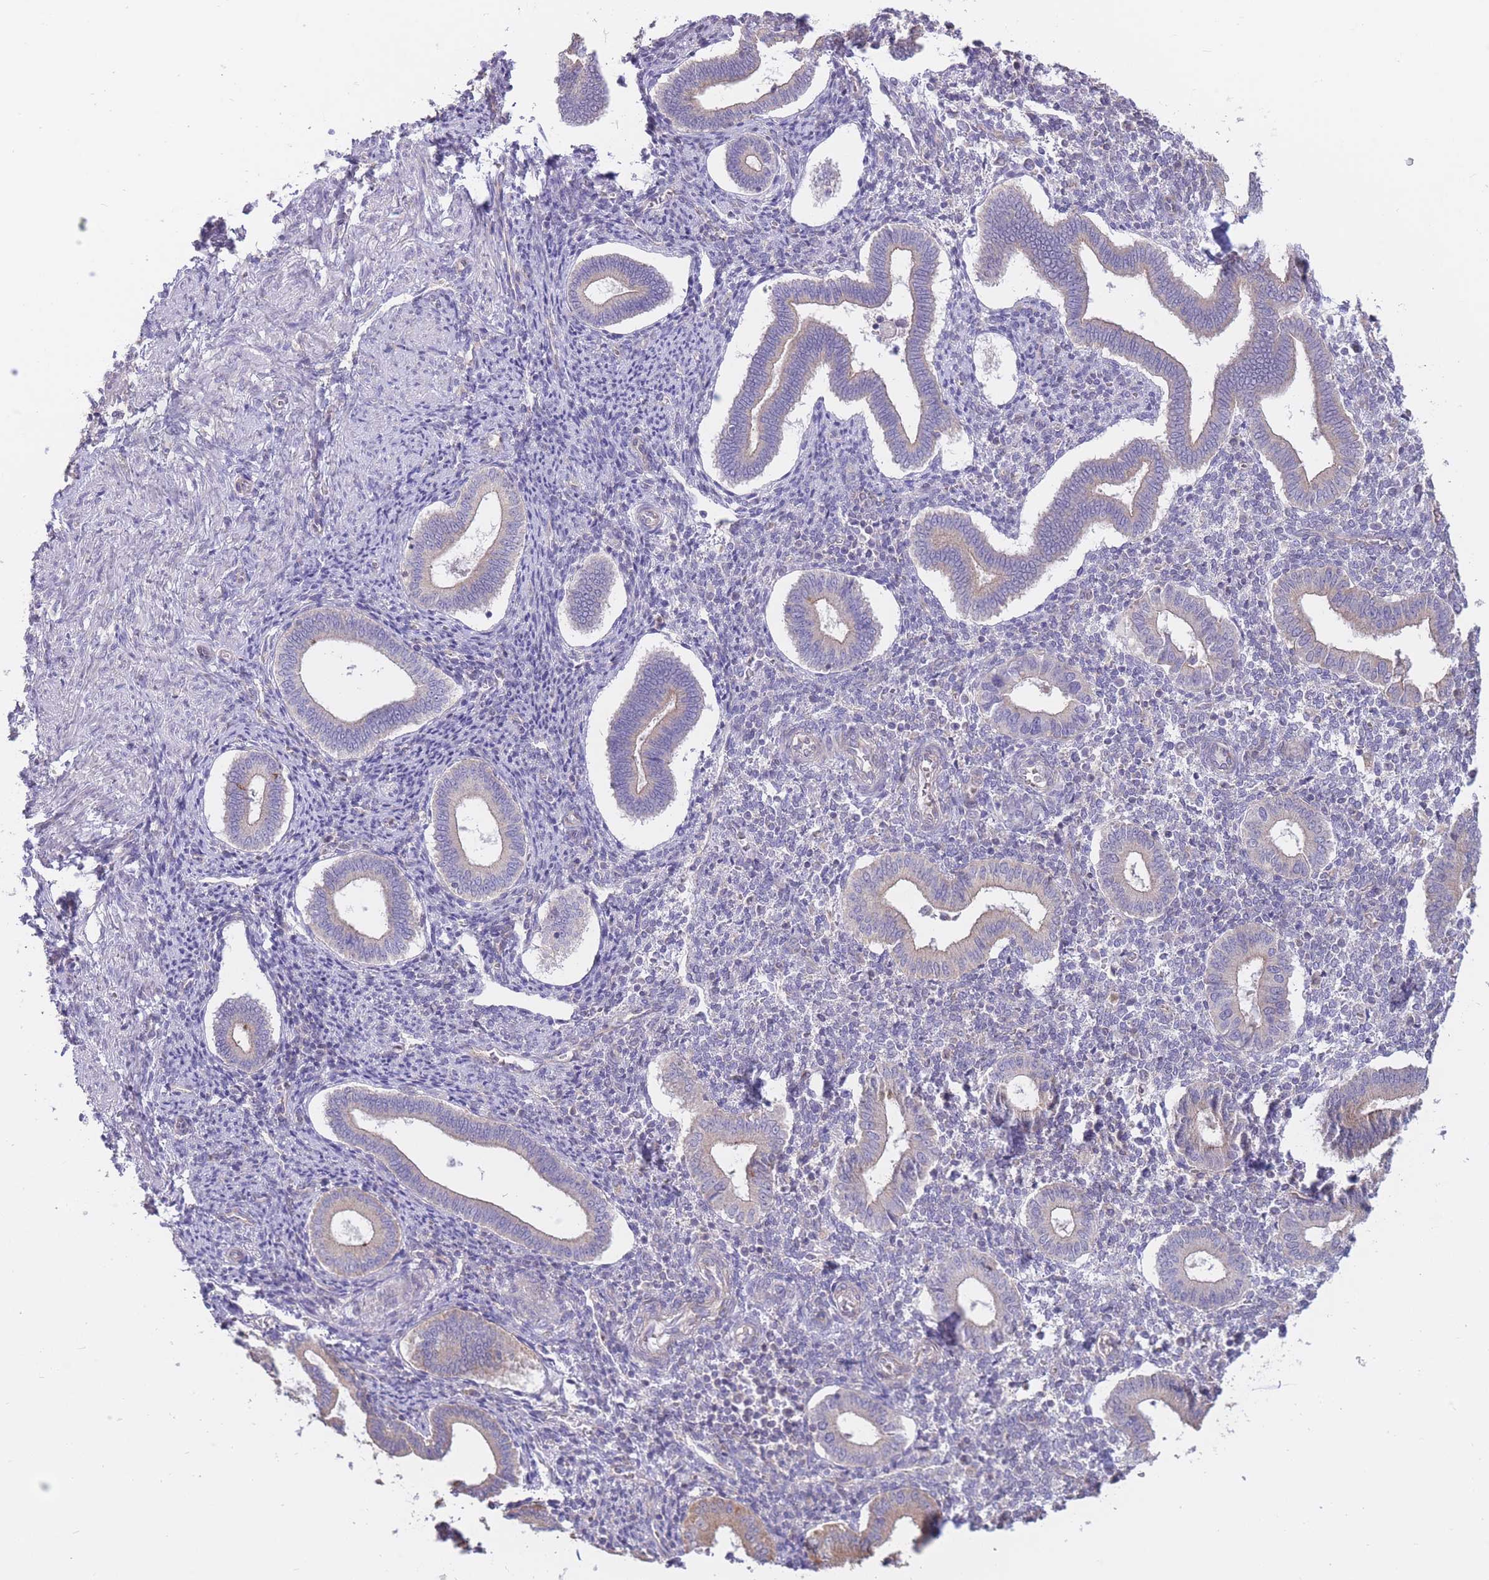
{"staining": {"intensity": "negative", "quantity": "none", "location": "none"}, "tissue": "endometrium", "cell_type": "Cells in endometrial stroma", "image_type": "normal", "snomed": [{"axis": "morphology", "description": "Normal tissue, NOS"}, {"axis": "topography", "description": "Endometrium"}], "caption": "Protein analysis of benign endometrium reveals no significant expression in cells in endometrial stroma.", "gene": "ALS2CL", "patient": {"sex": "female", "age": 44}}